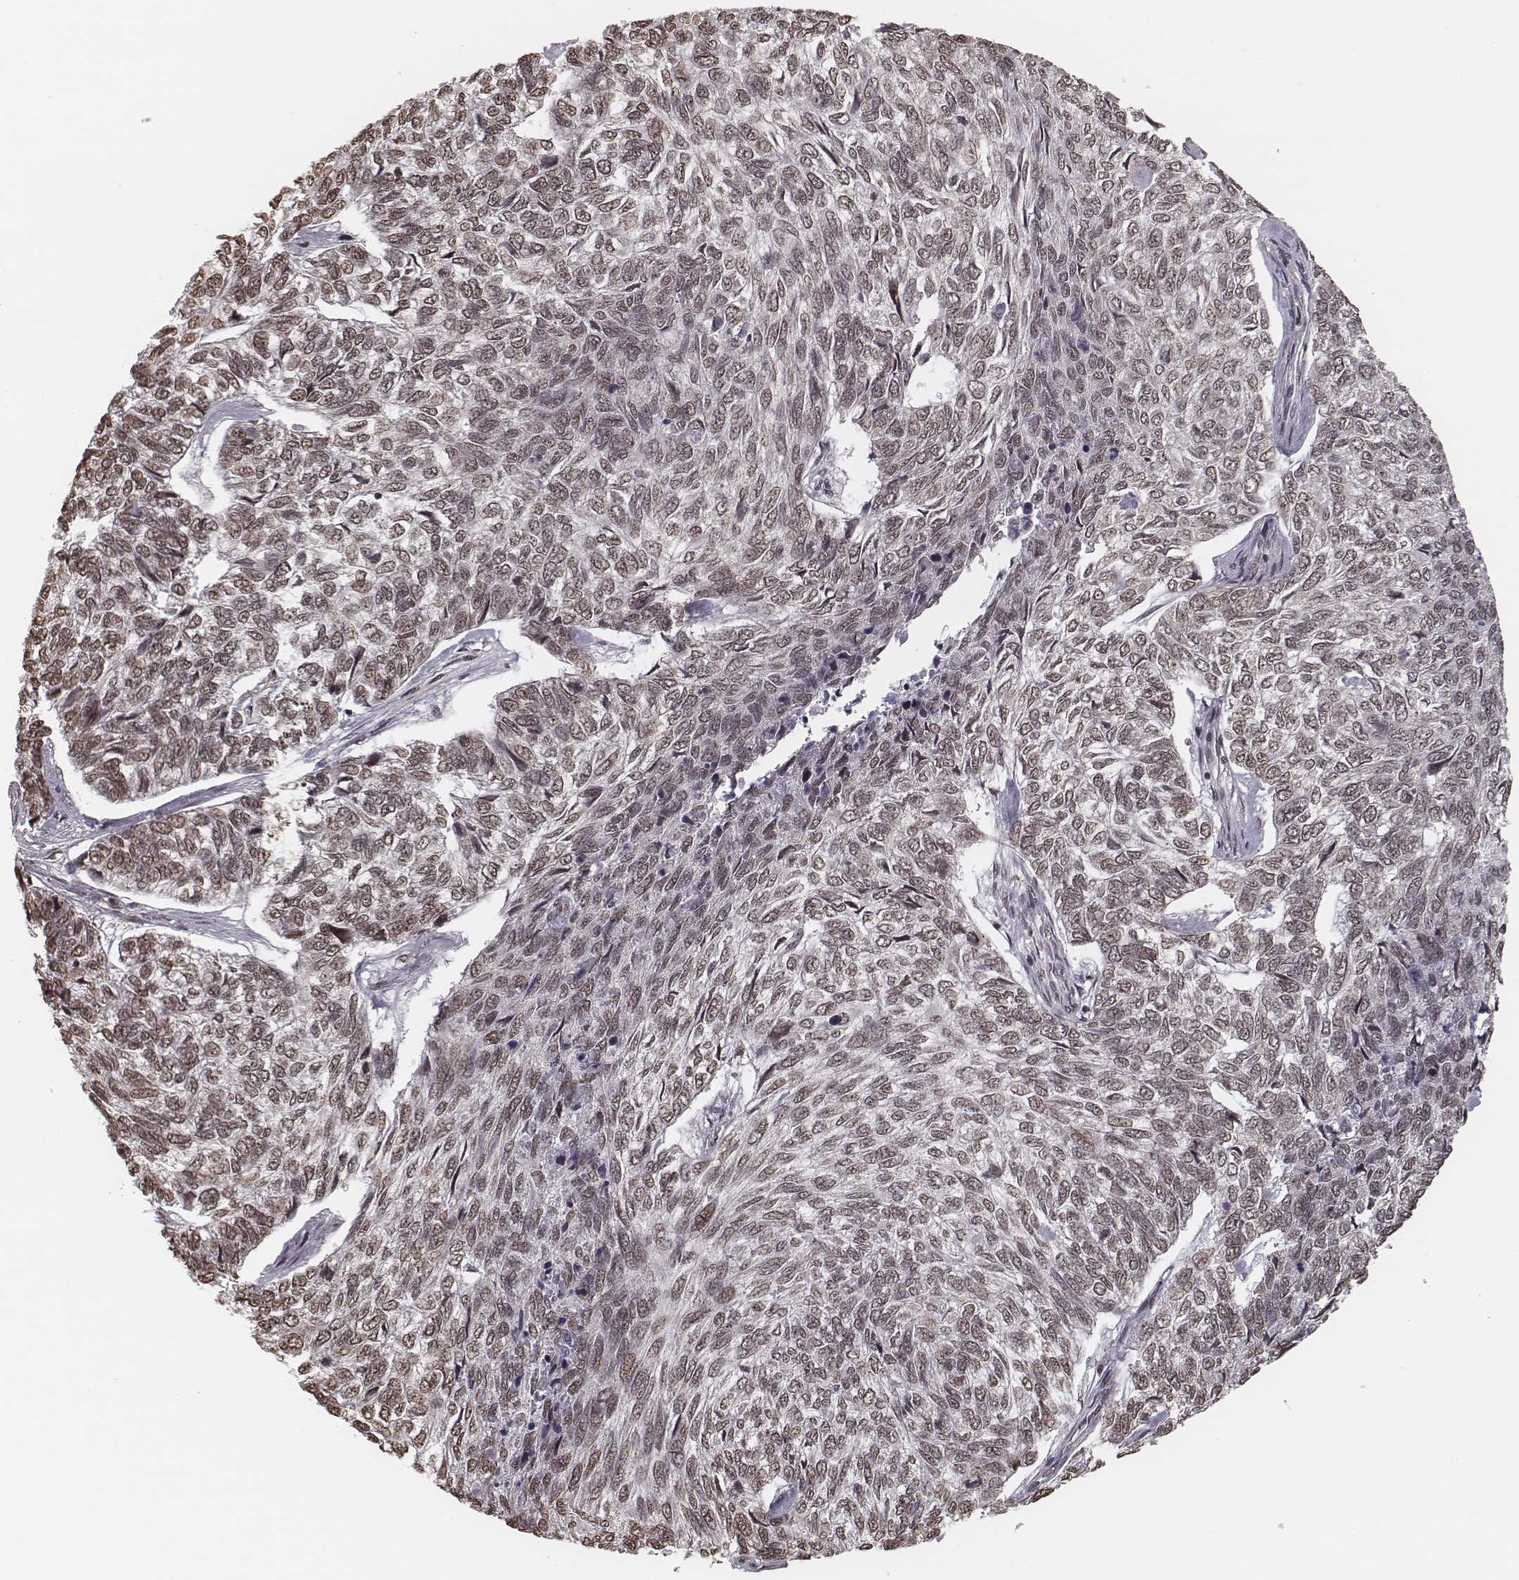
{"staining": {"intensity": "weak", "quantity": ">75%", "location": "nuclear"}, "tissue": "skin cancer", "cell_type": "Tumor cells", "image_type": "cancer", "snomed": [{"axis": "morphology", "description": "Basal cell carcinoma"}, {"axis": "topography", "description": "Skin"}], "caption": "Human basal cell carcinoma (skin) stained for a protein (brown) reveals weak nuclear positive positivity in approximately >75% of tumor cells.", "gene": "HMGA2", "patient": {"sex": "female", "age": 65}}